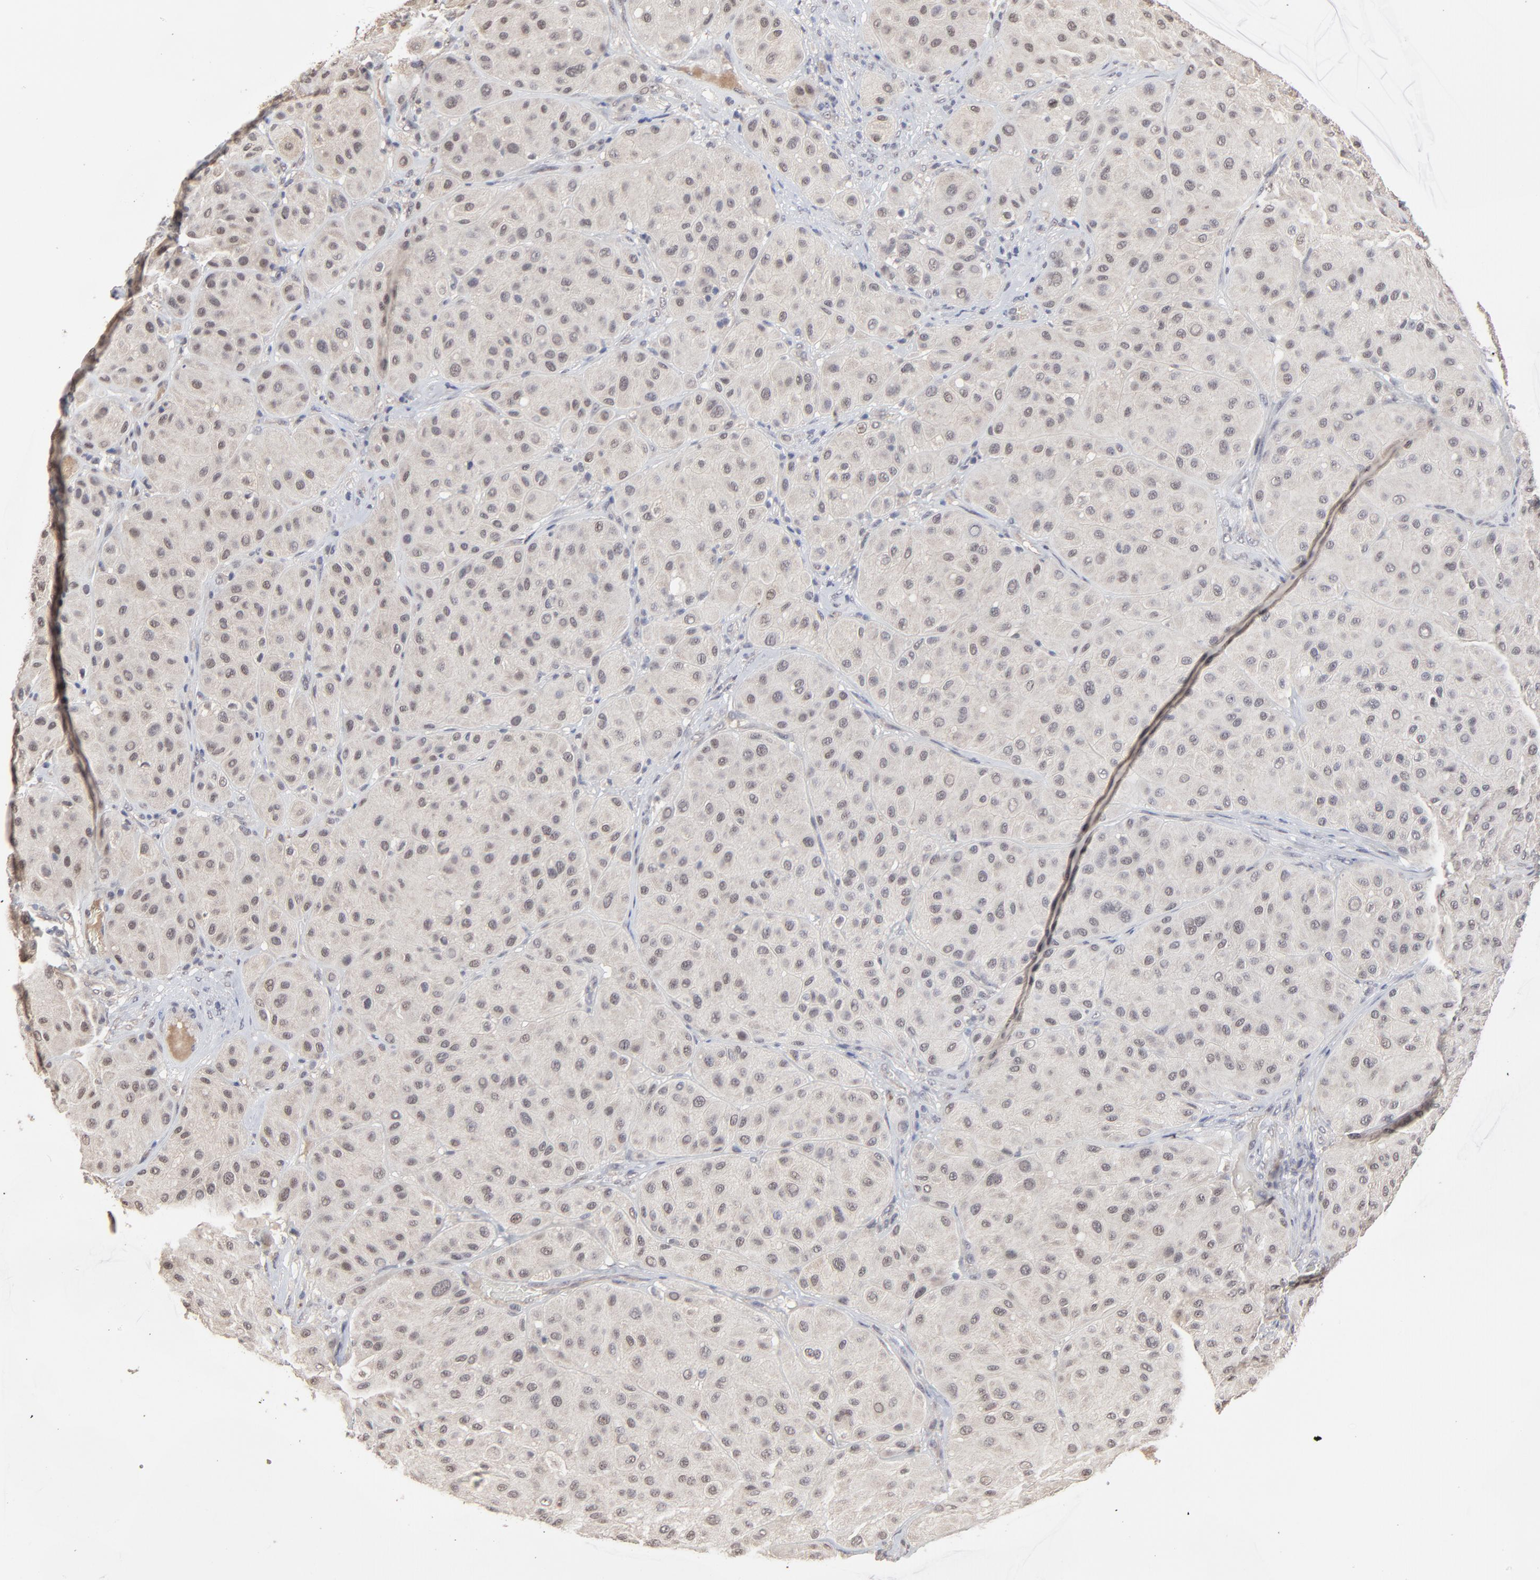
{"staining": {"intensity": "weak", "quantity": "25%-75%", "location": "cytoplasmic/membranous,nuclear"}, "tissue": "melanoma", "cell_type": "Tumor cells", "image_type": "cancer", "snomed": [{"axis": "morphology", "description": "Normal tissue, NOS"}, {"axis": "morphology", "description": "Malignant melanoma, Metastatic site"}, {"axis": "topography", "description": "Skin"}], "caption": "Immunohistochemistry of human melanoma displays low levels of weak cytoplasmic/membranous and nuclear staining in approximately 25%-75% of tumor cells.", "gene": "FAM199X", "patient": {"sex": "male", "age": 41}}